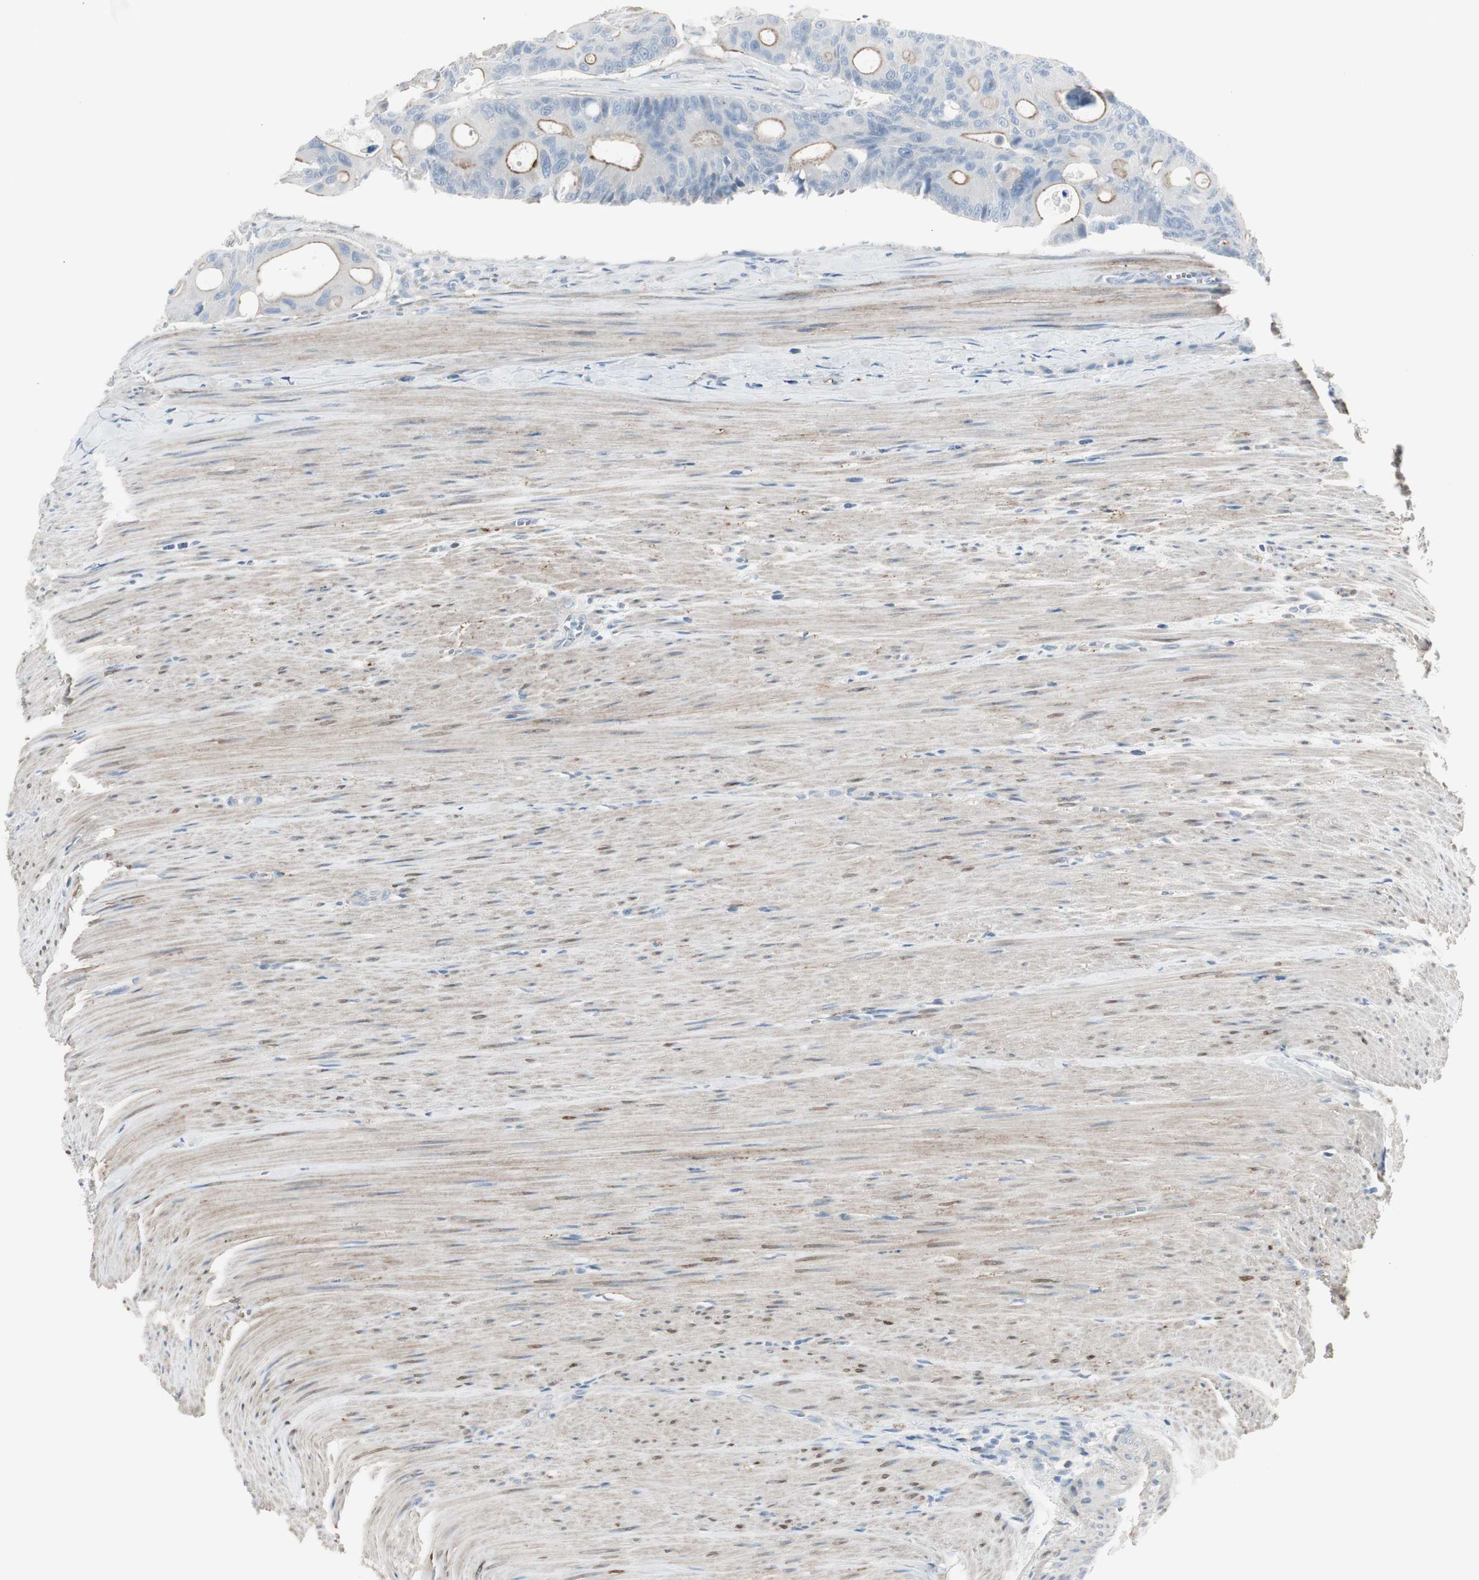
{"staining": {"intensity": "moderate", "quantity": "<25%", "location": "cytoplasmic/membranous"}, "tissue": "colorectal cancer", "cell_type": "Tumor cells", "image_type": "cancer", "snomed": [{"axis": "morphology", "description": "Adenocarcinoma, NOS"}, {"axis": "topography", "description": "Colon"}], "caption": "Adenocarcinoma (colorectal) stained with DAB (3,3'-diaminobenzidine) IHC demonstrates low levels of moderate cytoplasmic/membranous expression in approximately <25% of tumor cells.", "gene": "CACNA2D1", "patient": {"sex": "female", "age": 57}}